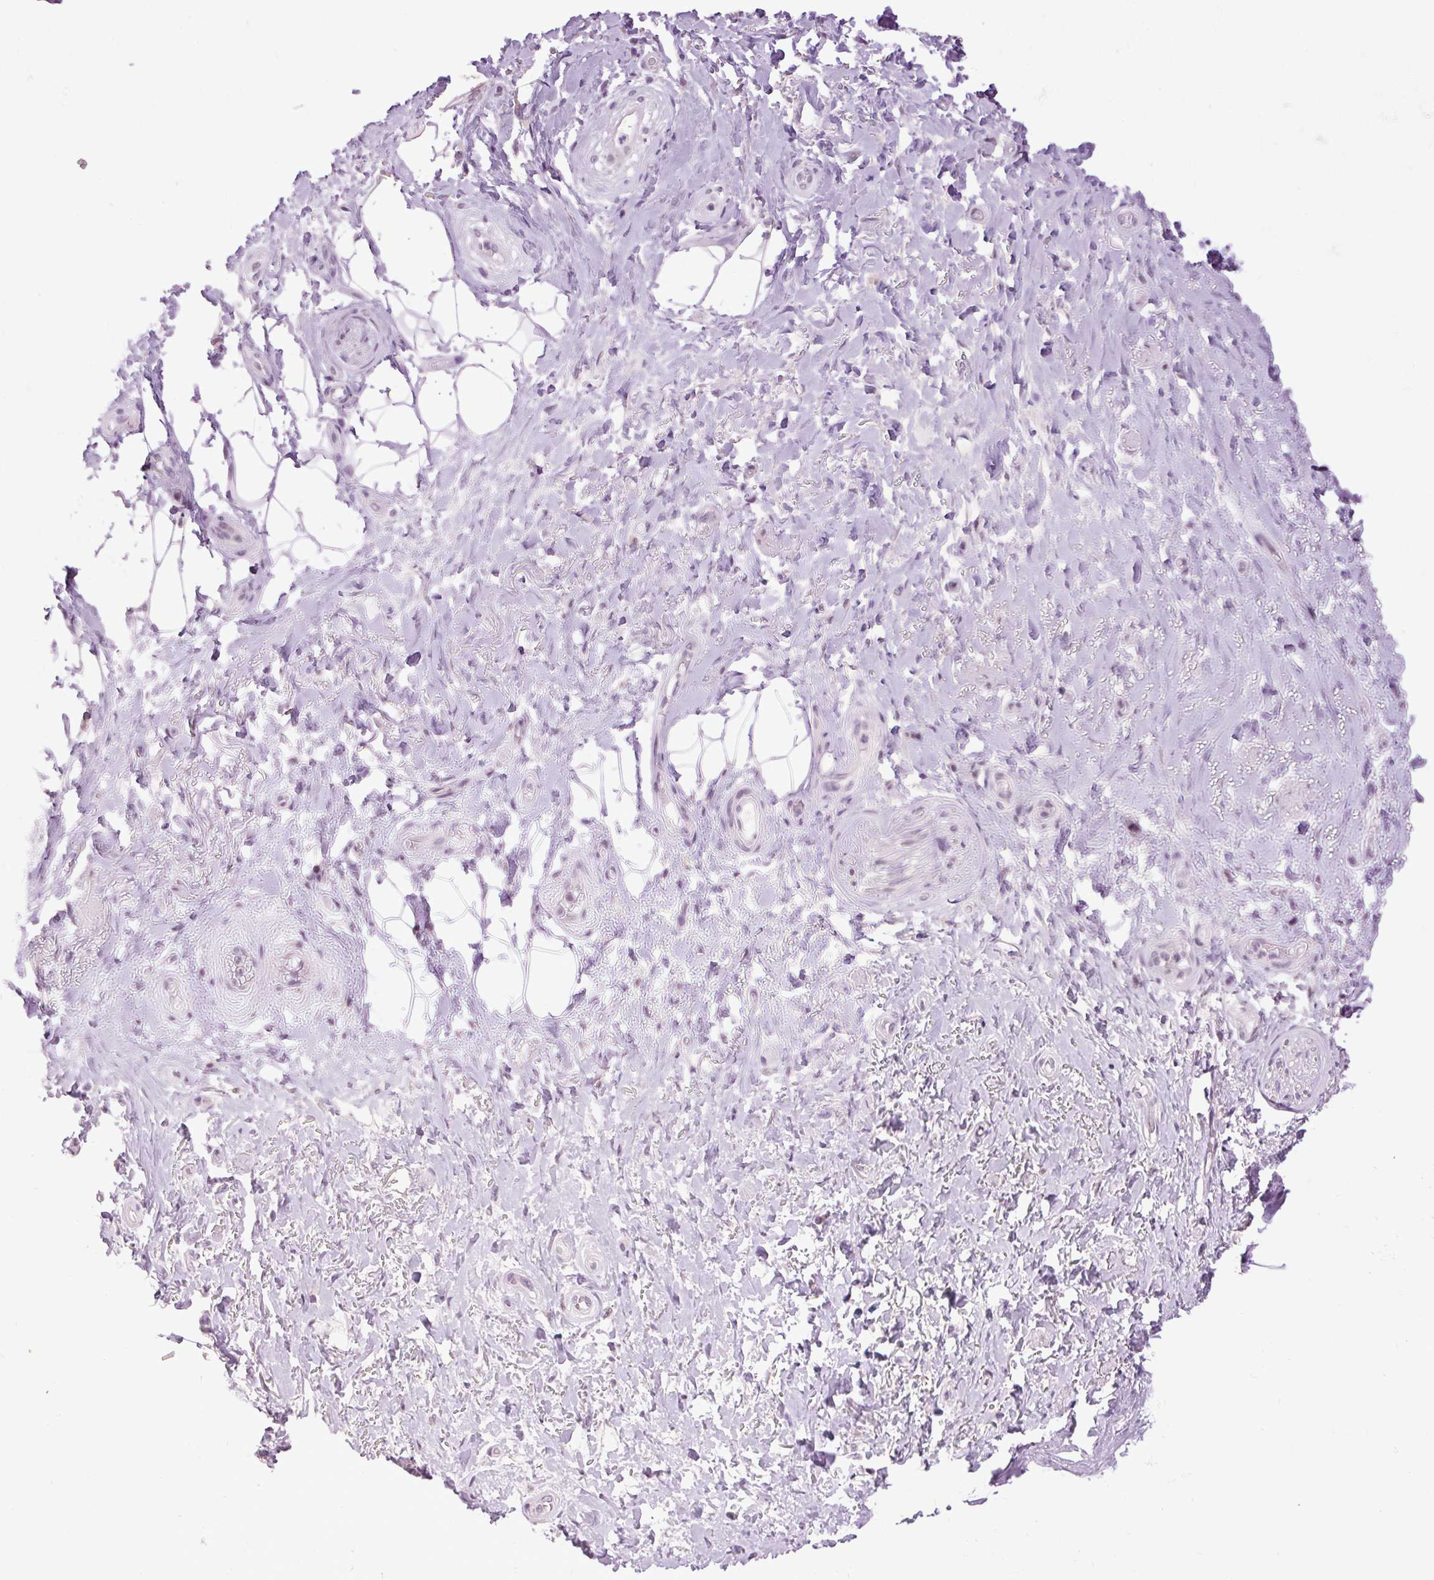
{"staining": {"intensity": "negative", "quantity": "none", "location": "none"}, "tissue": "adipose tissue", "cell_type": "Adipocytes", "image_type": "normal", "snomed": [{"axis": "morphology", "description": "Normal tissue, NOS"}, {"axis": "topography", "description": "Anal"}, {"axis": "topography", "description": "Peripheral nerve tissue"}], "caption": "Immunohistochemistry of unremarkable human adipose tissue exhibits no positivity in adipocytes. (DAB (3,3'-diaminobenzidine) IHC visualized using brightfield microscopy, high magnification).", "gene": "SMIM13", "patient": {"sex": "male", "age": 53}}